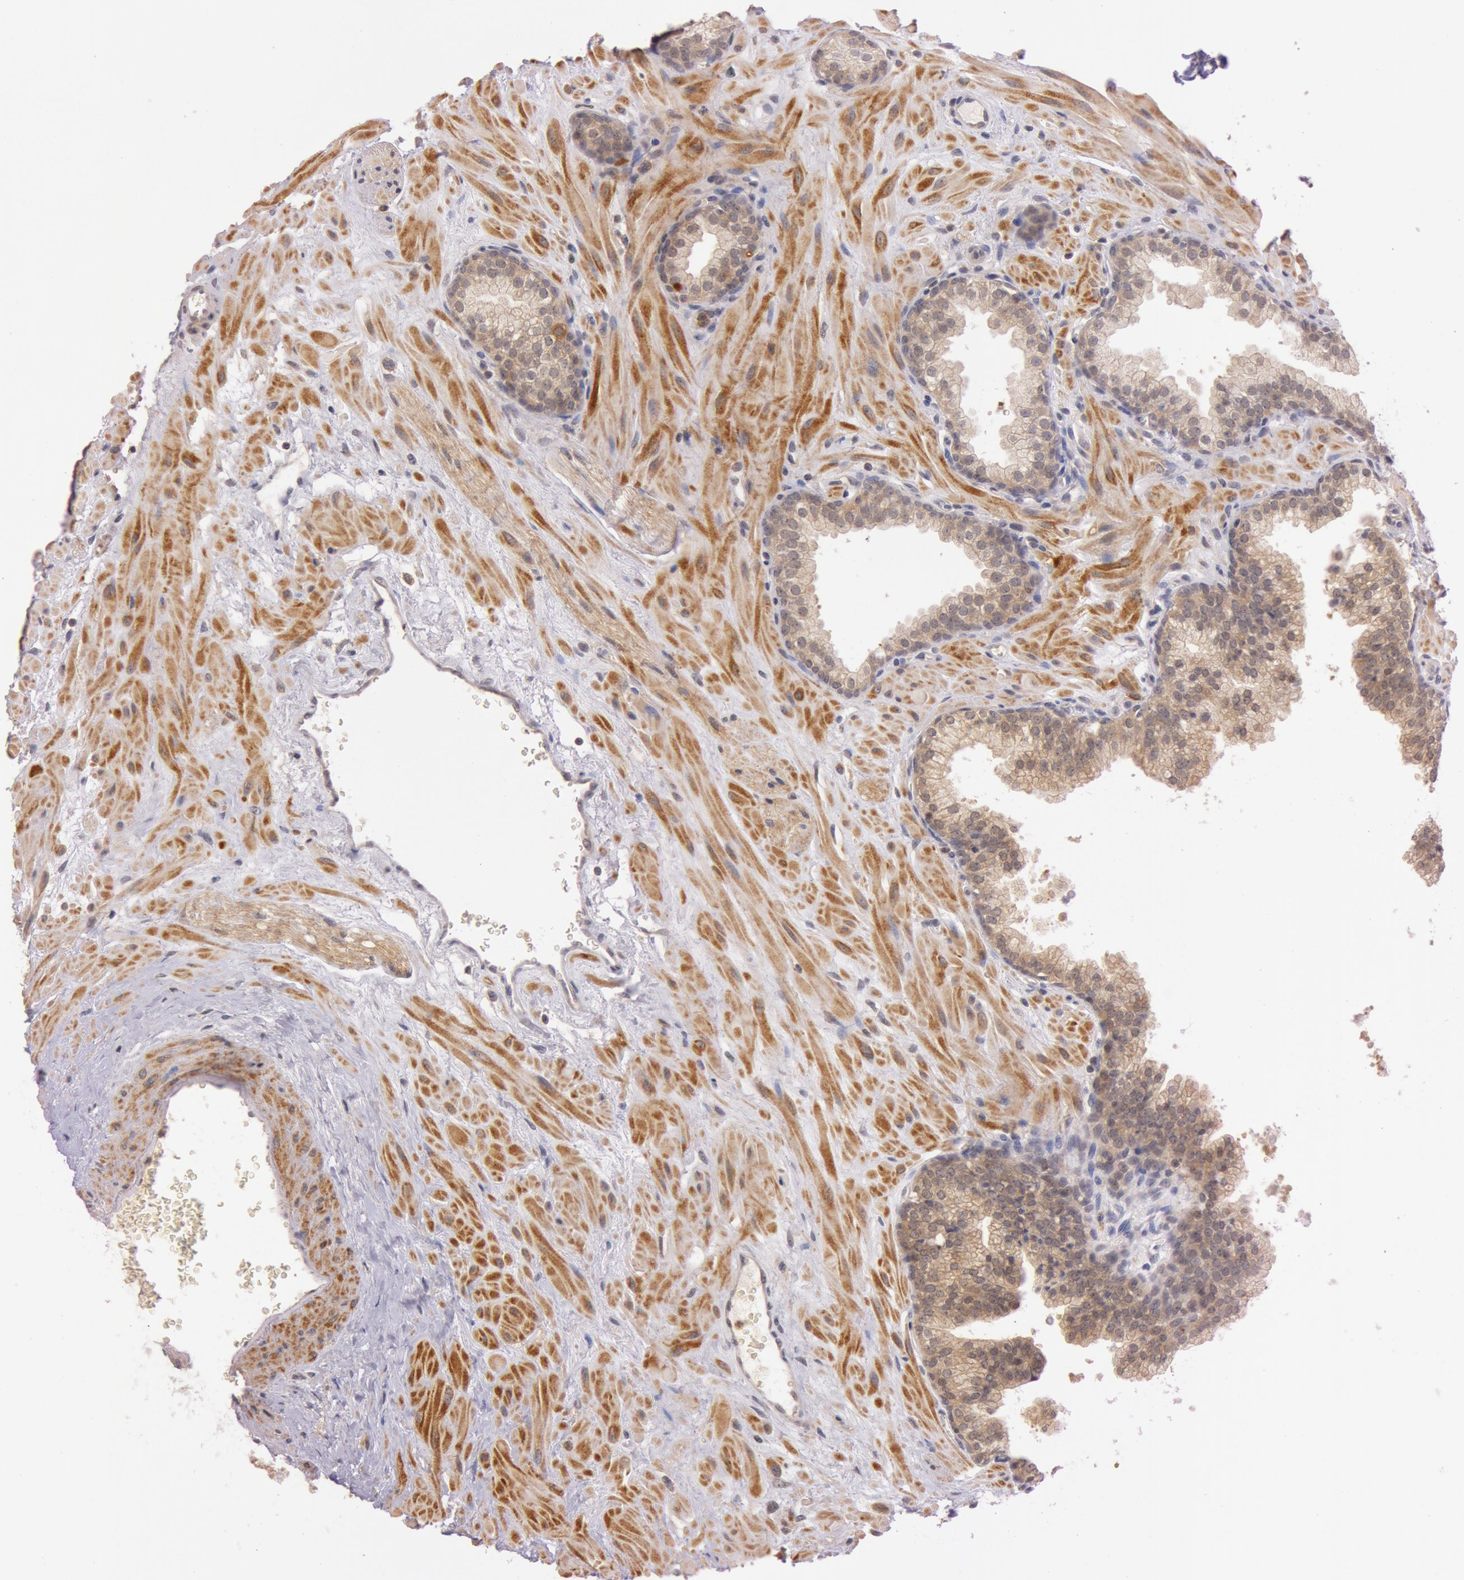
{"staining": {"intensity": "weak", "quantity": ">75%", "location": "cytoplasmic/membranous"}, "tissue": "prostate", "cell_type": "Glandular cells", "image_type": "normal", "snomed": [{"axis": "morphology", "description": "Normal tissue, NOS"}, {"axis": "topography", "description": "Prostate"}], "caption": "Protein expression analysis of normal human prostate reveals weak cytoplasmic/membranous staining in approximately >75% of glandular cells. (DAB (3,3'-diaminobenzidine) IHC, brown staining for protein, blue staining for nuclei).", "gene": "ATG2B", "patient": {"sex": "male", "age": 60}}